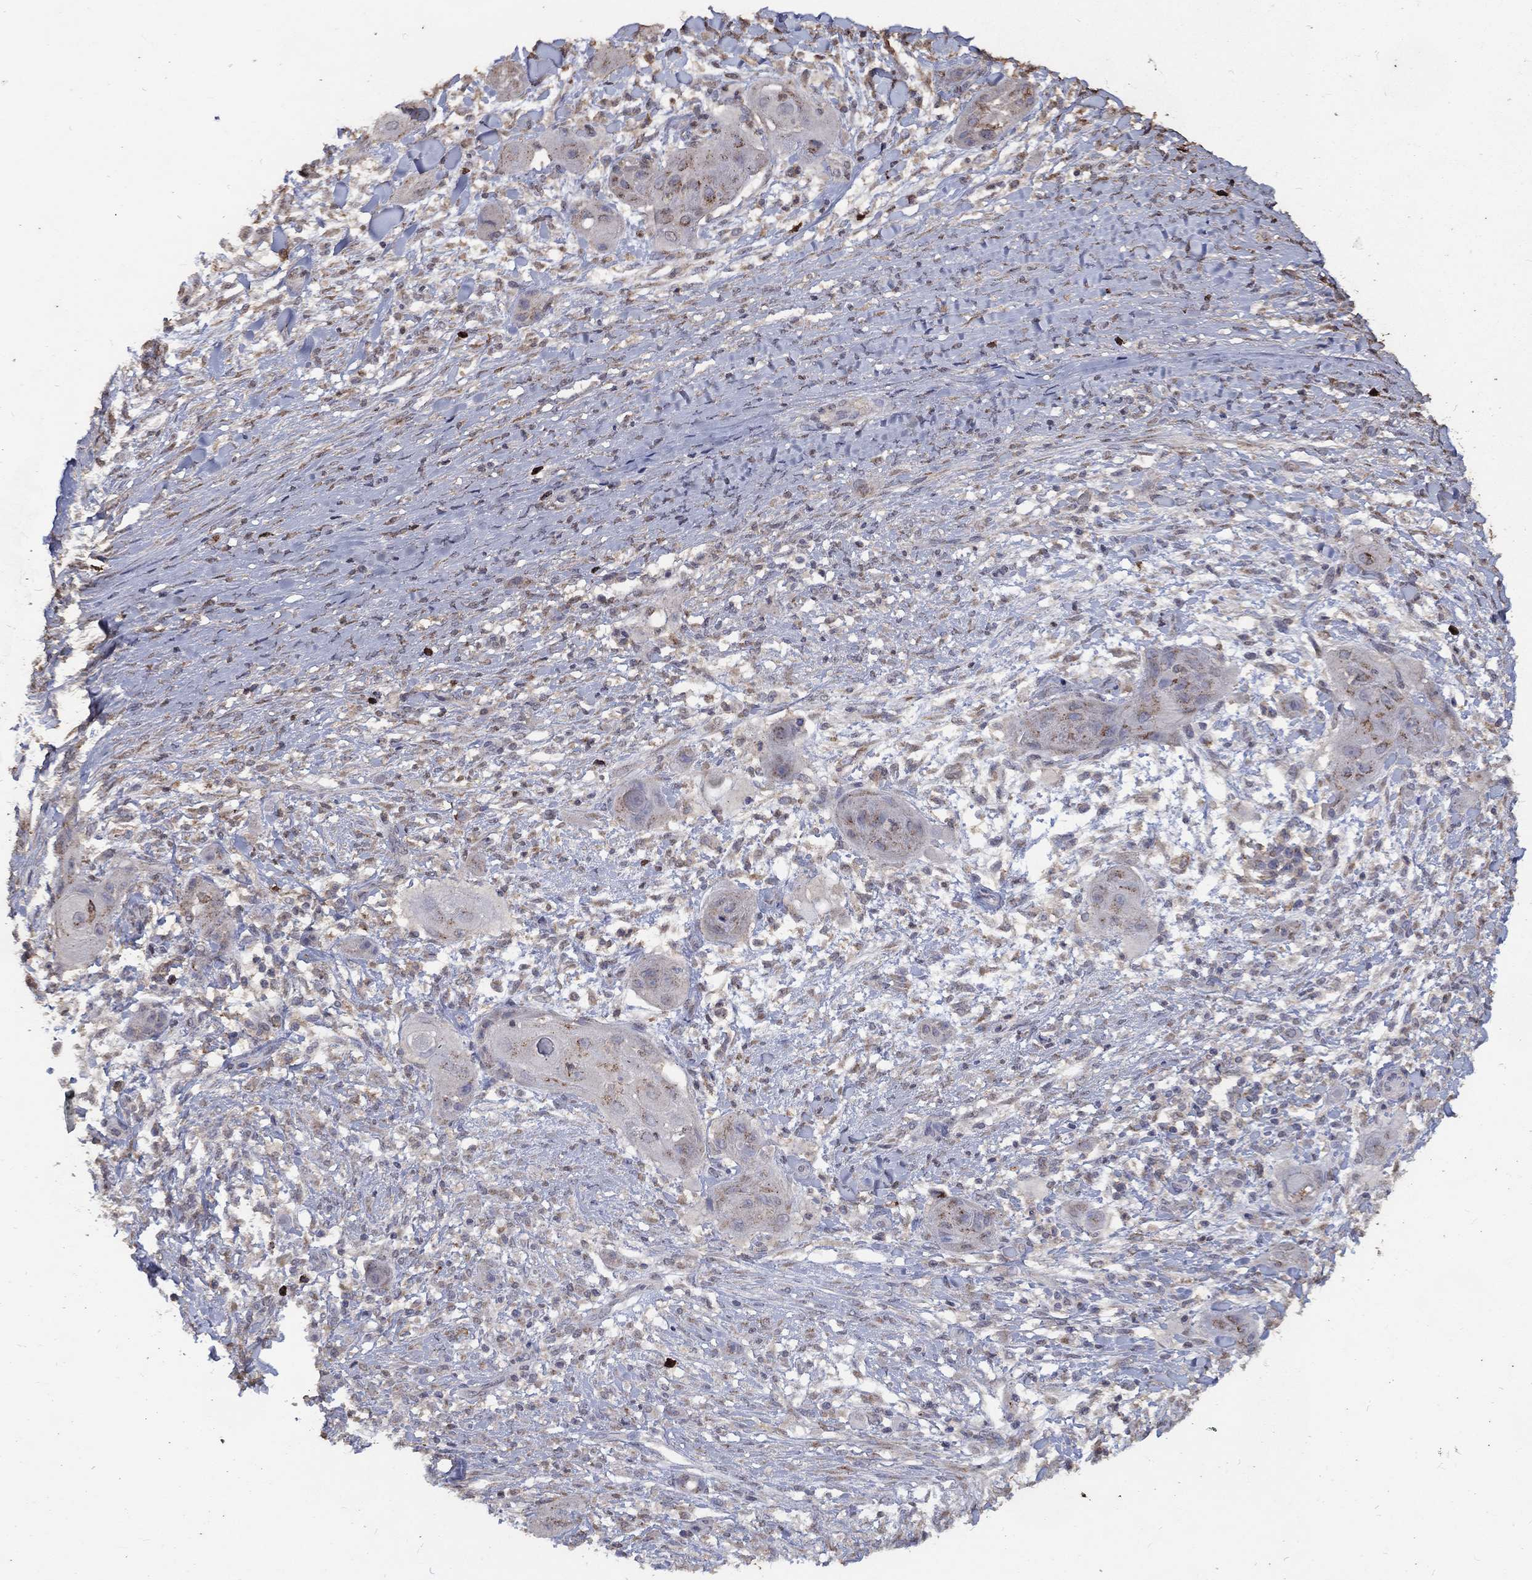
{"staining": {"intensity": "moderate", "quantity": "<25%", "location": "cytoplasmic/membranous"}, "tissue": "skin cancer", "cell_type": "Tumor cells", "image_type": "cancer", "snomed": [{"axis": "morphology", "description": "Squamous cell carcinoma, NOS"}, {"axis": "topography", "description": "Skin"}], "caption": "IHC histopathology image of squamous cell carcinoma (skin) stained for a protein (brown), which reveals low levels of moderate cytoplasmic/membranous positivity in about <25% of tumor cells.", "gene": "GPR183", "patient": {"sex": "male", "age": 62}}